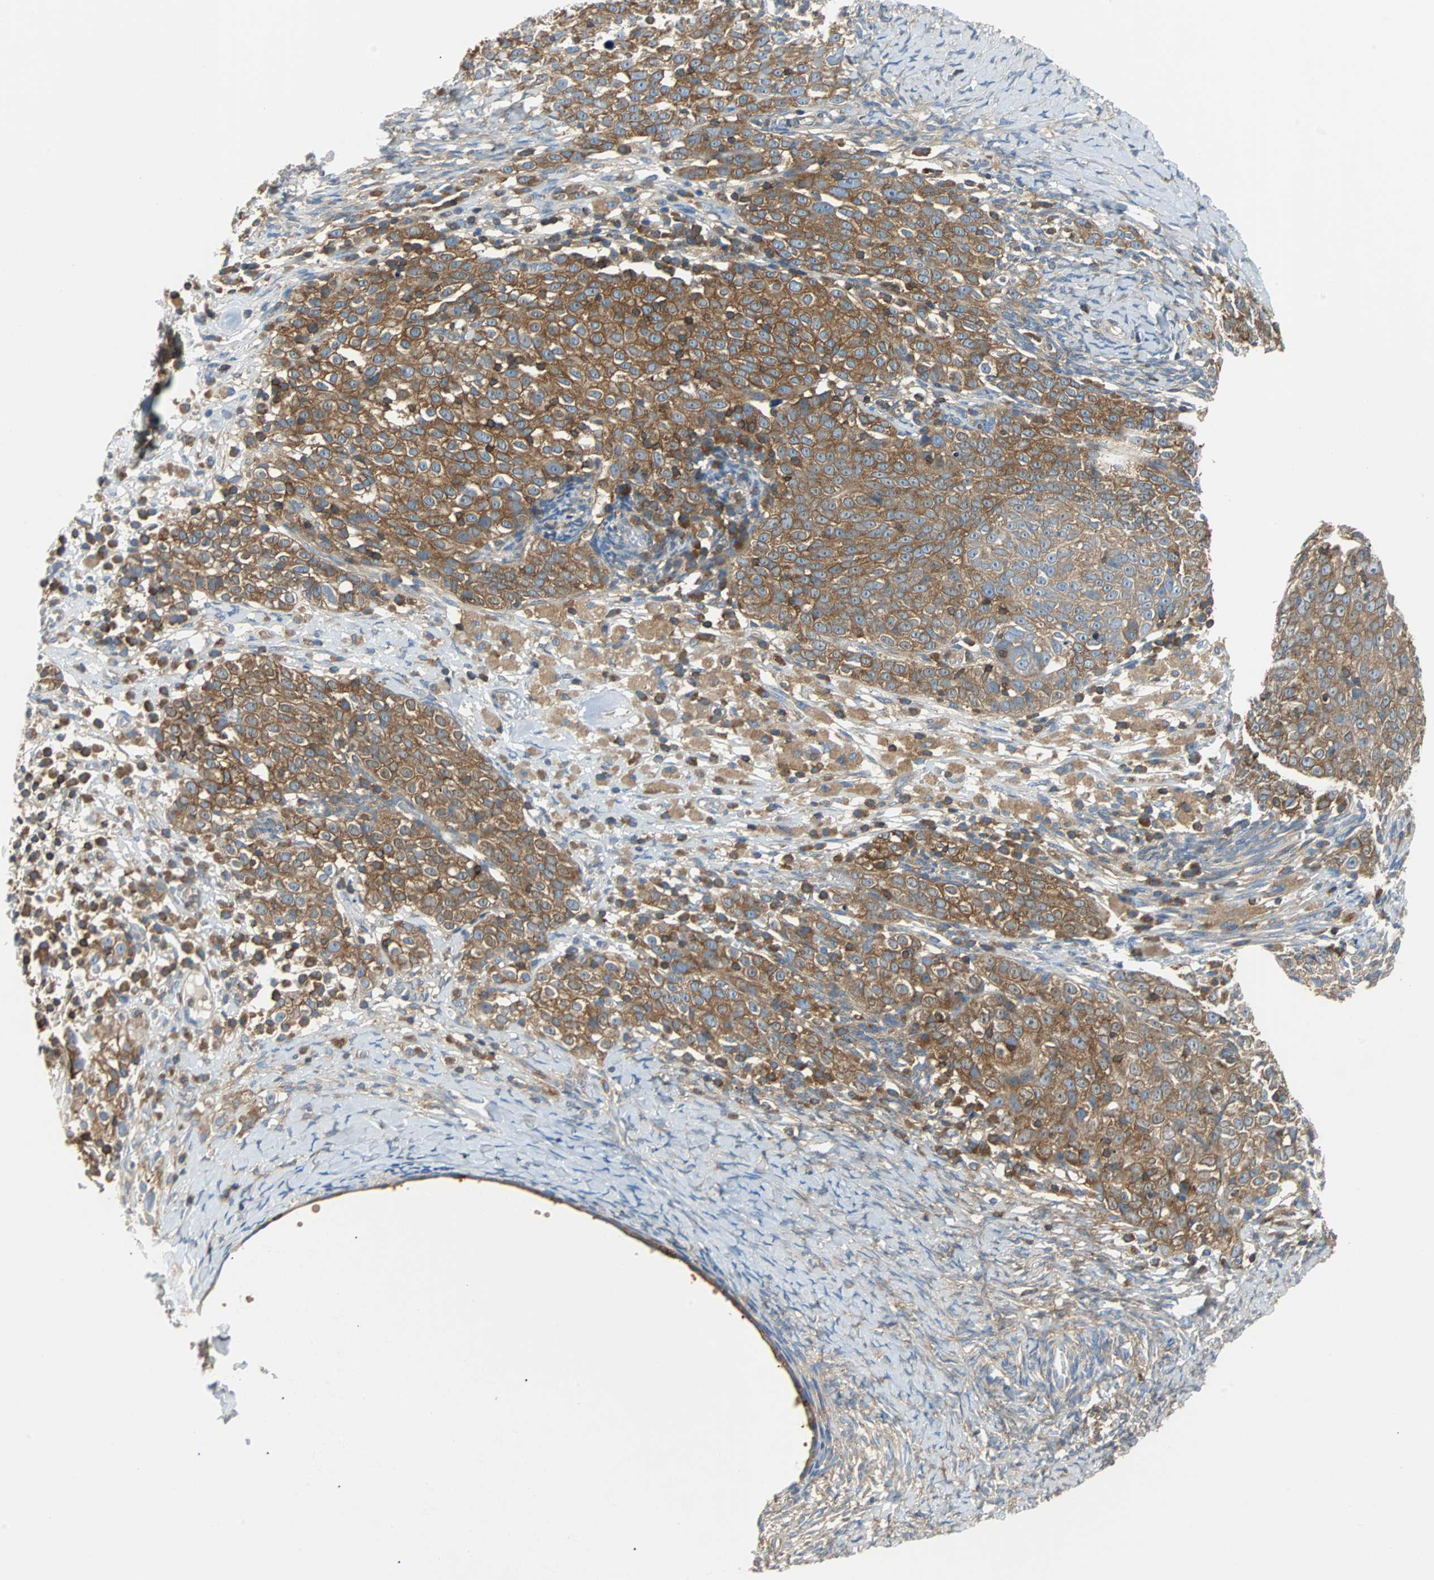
{"staining": {"intensity": "moderate", "quantity": ">75%", "location": "cytoplasmic/membranous"}, "tissue": "ovarian cancer", "cell_type": "Tumor cells", "image_type": "cancer", "snomed": [{"axis": "morphology", "description": "Normal tissue, NOS"}, {"axis": "morphology", "description": "Cystadenocarcinoma, serous, NOS"}, {"axis": "topography", "description": "Ovary"}], "caption": "Protein expression by immunohistochemistry (IHC) reveals moderate cytoplasmic/membranous expression in about >75% of tumor cells in ovarian cancer (serous cystadenocarcinoma).", "gene": "TSC22D4", "patient": {"sex": "female", "age": 62}}